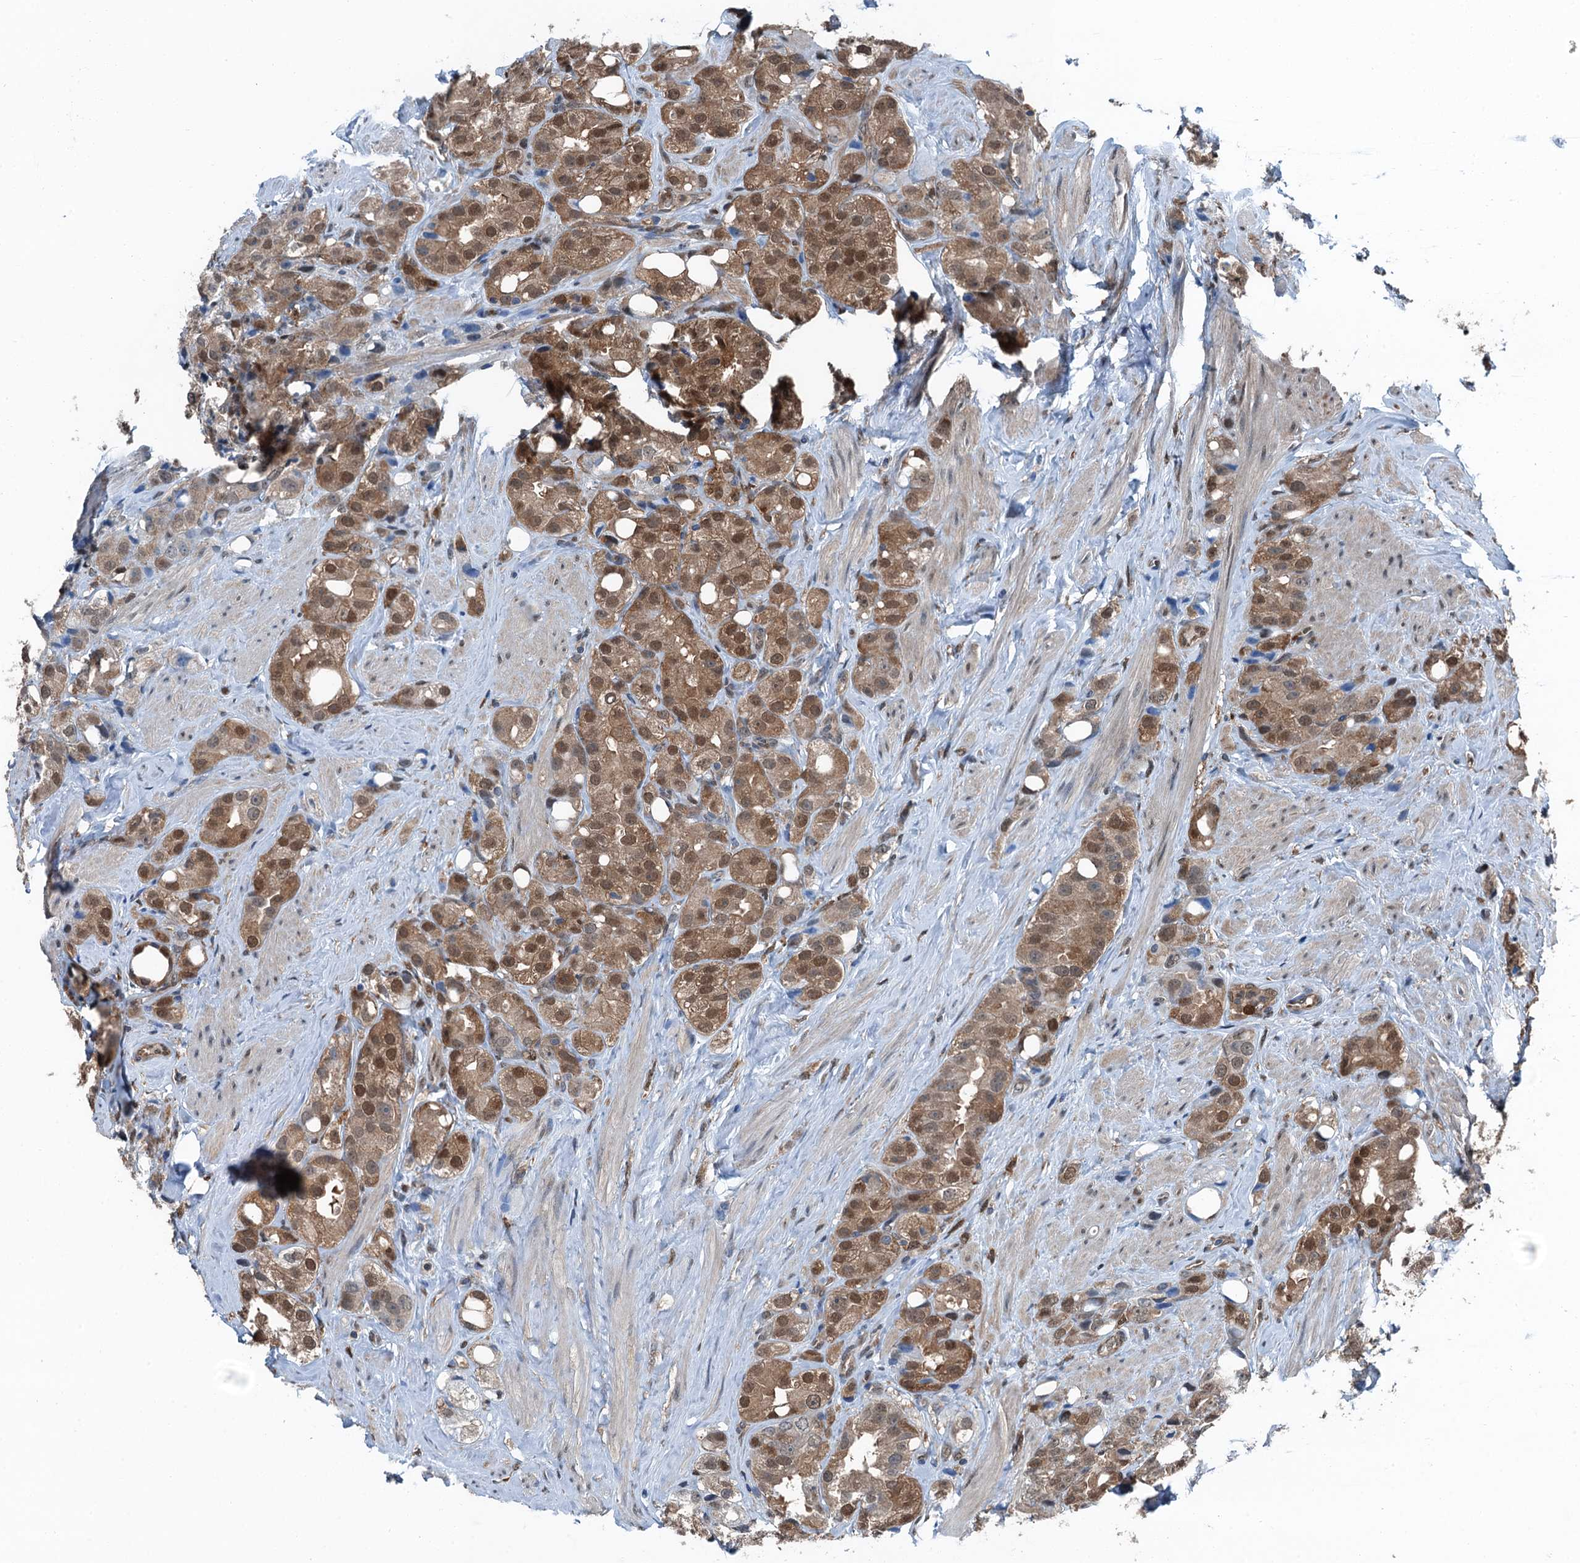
{"staining": {"intensity": "moderate", "quantity": ">75%", "location": "cytoplasmic/membranous,nuclear"}, "tissue": "prostate cancer", "cell_type": "Tumor cells", "image_type": "cancer", "snomed": [{"axis": "morphology", "description": "Adenocarcinoma, NOS"}, {"axis": "topography", "description": "Prostate"}], "caption": "Immunohistochemical staining of adenocarcinoma (prostate) shows medium levels of moderate cytoplasmic/membranous and nuclear protein expression in approximately >75% of tumor cells.", "gene": "RNH1", "patient": {"sex": "male", "age": 79}}